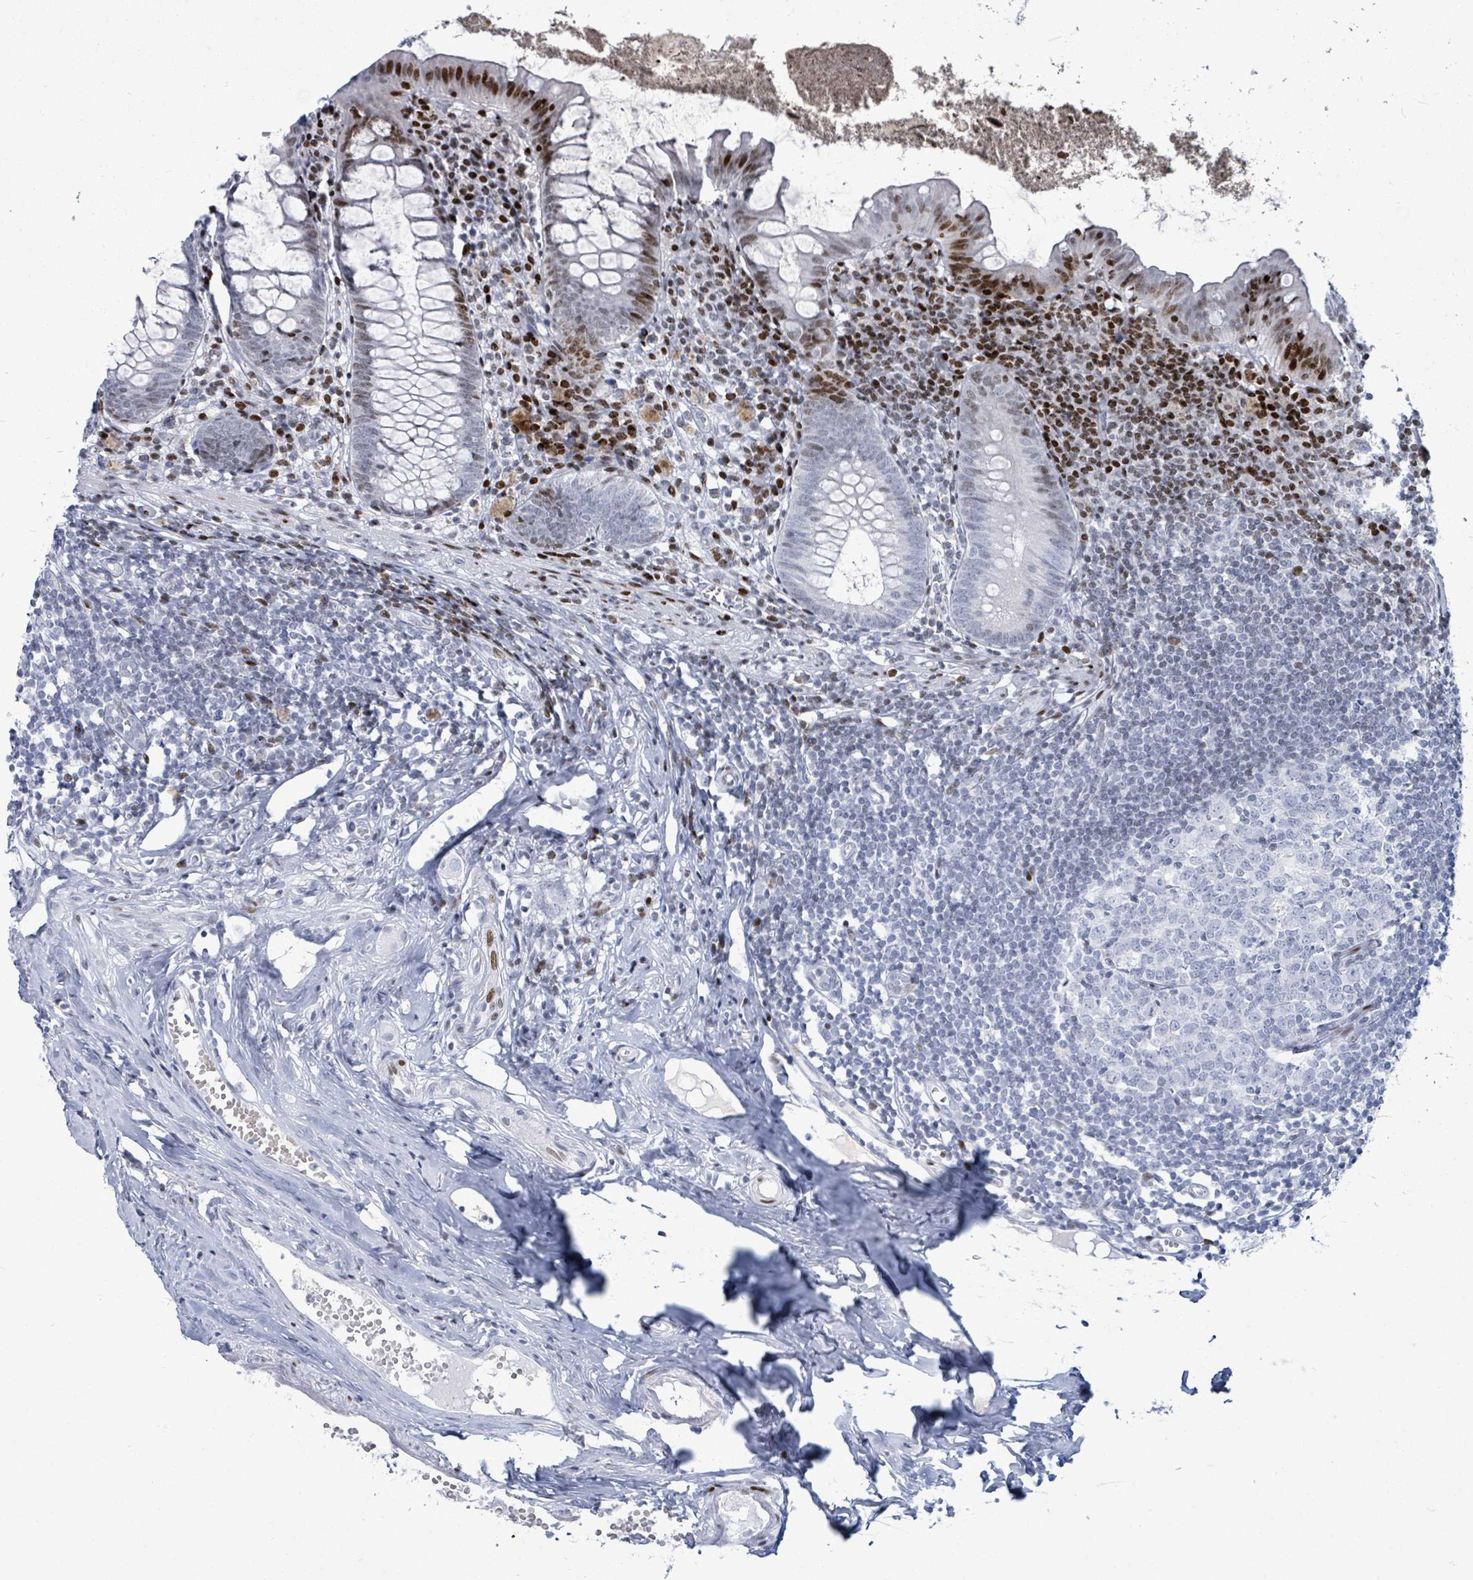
{"staining": {"intensity": "strong", "quantity": "<25%", "location": "nuclear"}, "tissue": "appendix", "cell_type": "Glandular cells", "image_type": "normal", "snomed": [{"axis": "morphology", "description": "Normal tissue, NOS"}, {"axis": "topography", "description": "Appendix"}], "caption": "Immunohistochemical staining of benign appendix demonstrates medium levels of strong nuclear expression in about <25% of glandular cells.", "gene": "MALL", "patient": {"sex": "female", "age": 51}}